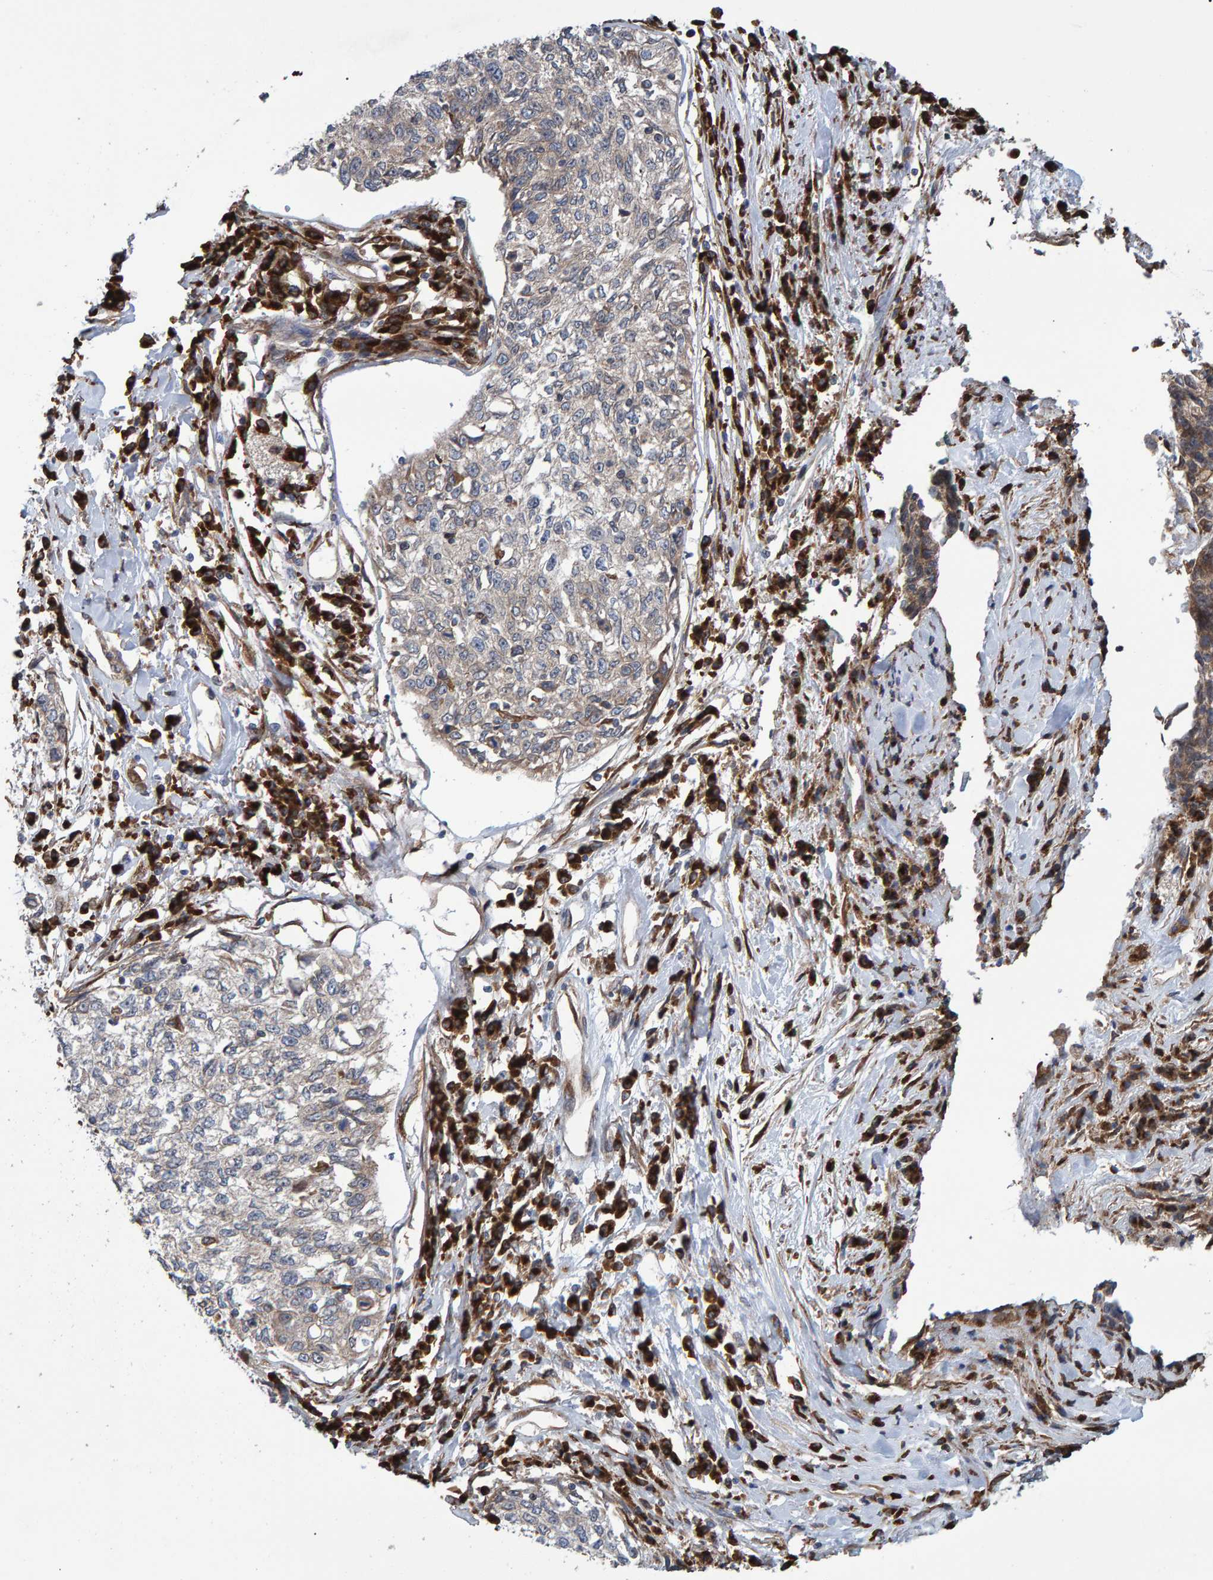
{"staining": {"intensity": "moderate", "quantity": "<25%", "location": "cytoplasmic/membranous"}, "tissue": "cervical cancer", "cell_type": "Tumor cells", "image_type": "cancer", "snomed": [{"axis": "morphology", "description": "Squamous cell carcinoma, NOS"}, {"axis": "topography", "description": "Cervix"}], "caption": "A high-resolution image shows immunohistochemistry staining of cervical cancer, which shows moderate cytoplasmic/membranous expression in about <25% of tumor cells.", "gene": "FAM117A", "patient": {"sex": "female", "age": 57}}